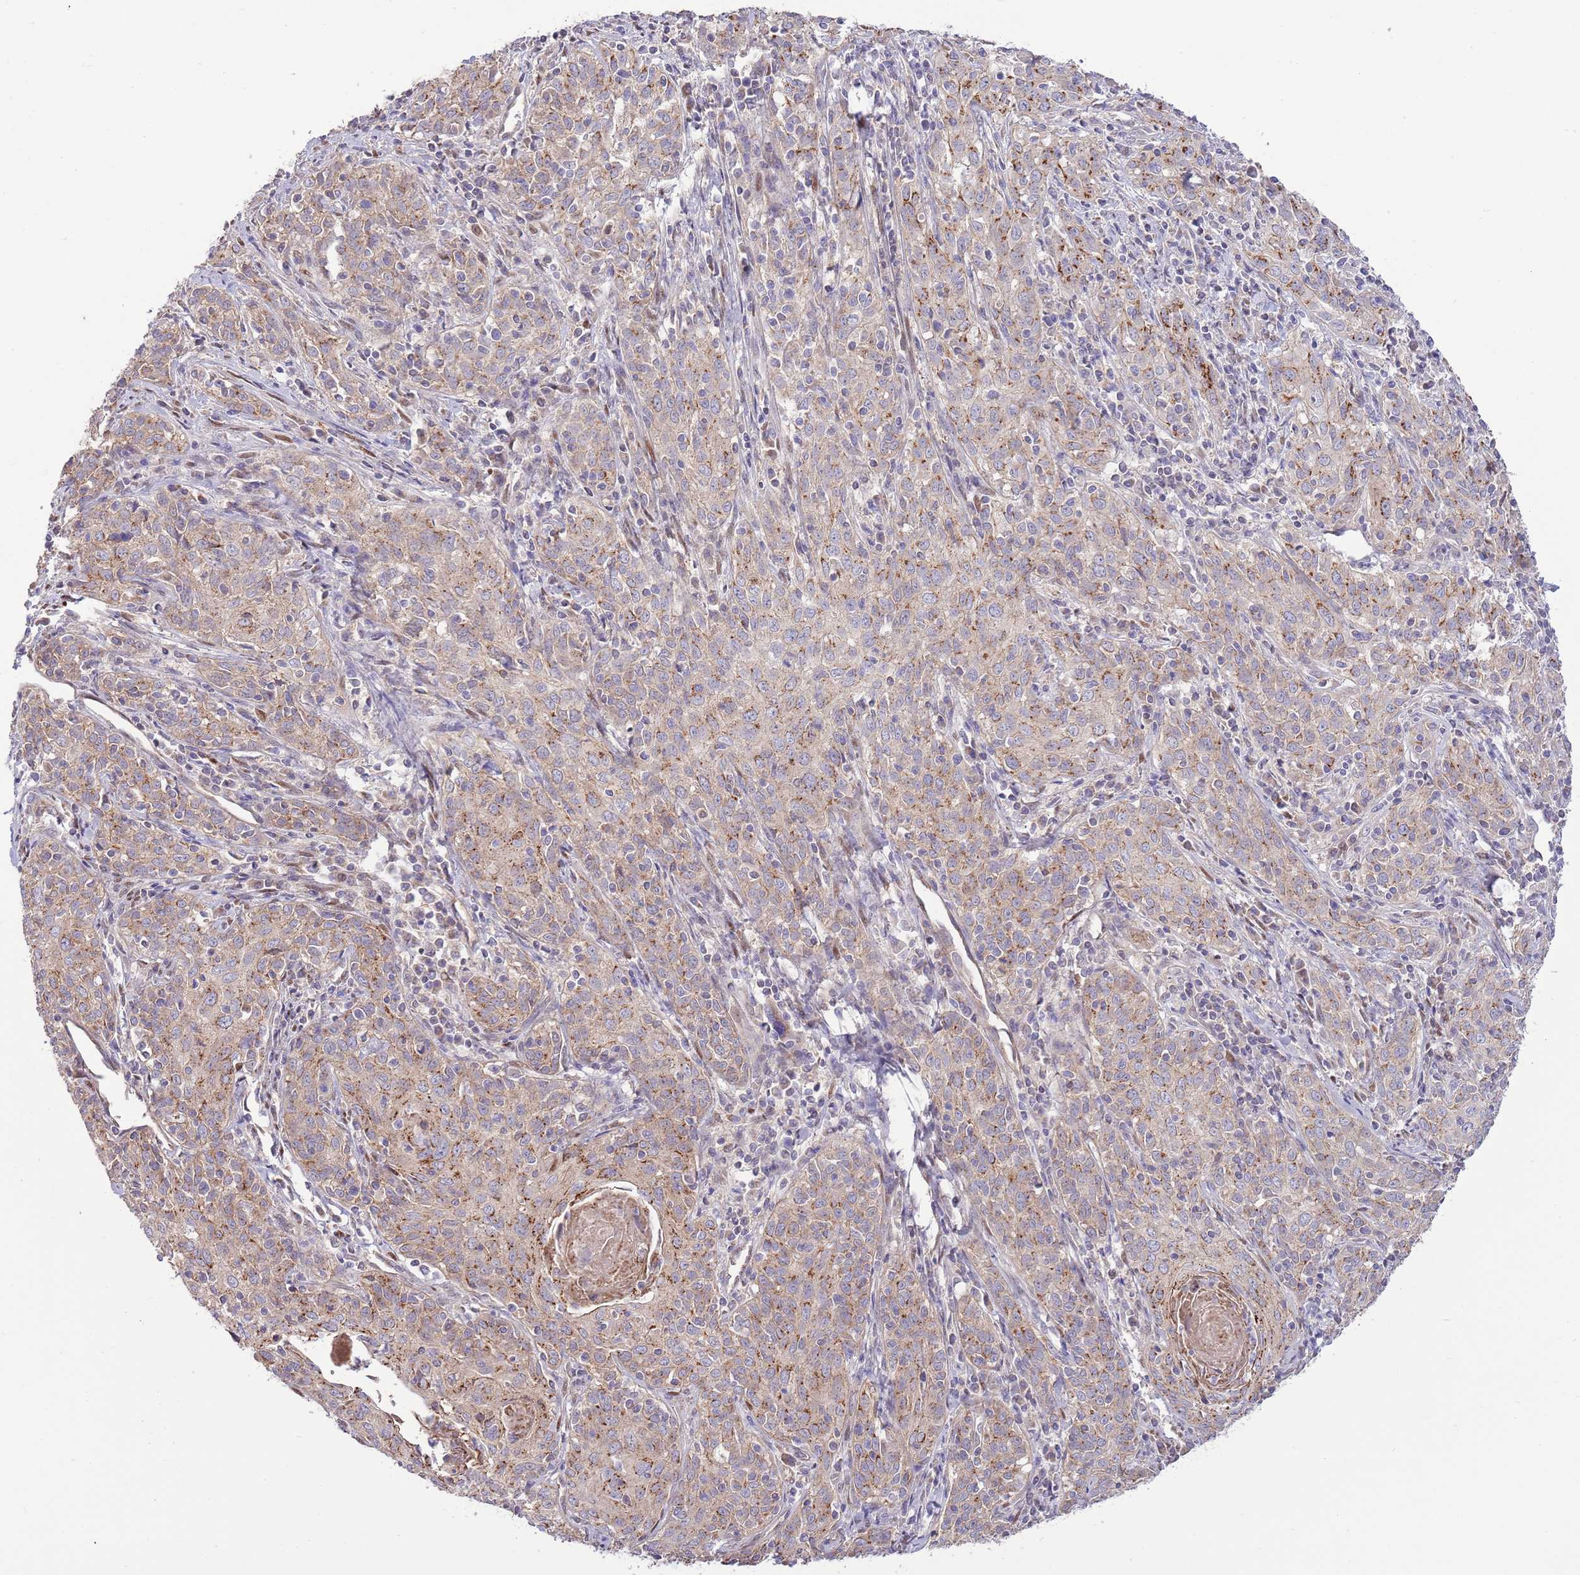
{"staining": {"intensity": "moderate", "quantity": ">75%", "location": "cytoplasmic/membranous"}, "tissue": "cervical cancer", "cell_type": "Tumor cells", "image_type": "cancer", "snomed": [{"axis": "morphology", "description": "Squamous cell carcinoma, NOS"}, {"axis": "topography", "description": "Cervix"}], "caption": "Human cervical squamous cell carcinoma stained for a protein (brown) demonstrates moderate cytoplasmic/membranous positive positivity in approximately >75% of tumor cells.", "gene": "ARL2BP", "patient": {"sex": "female", "age": 57}}